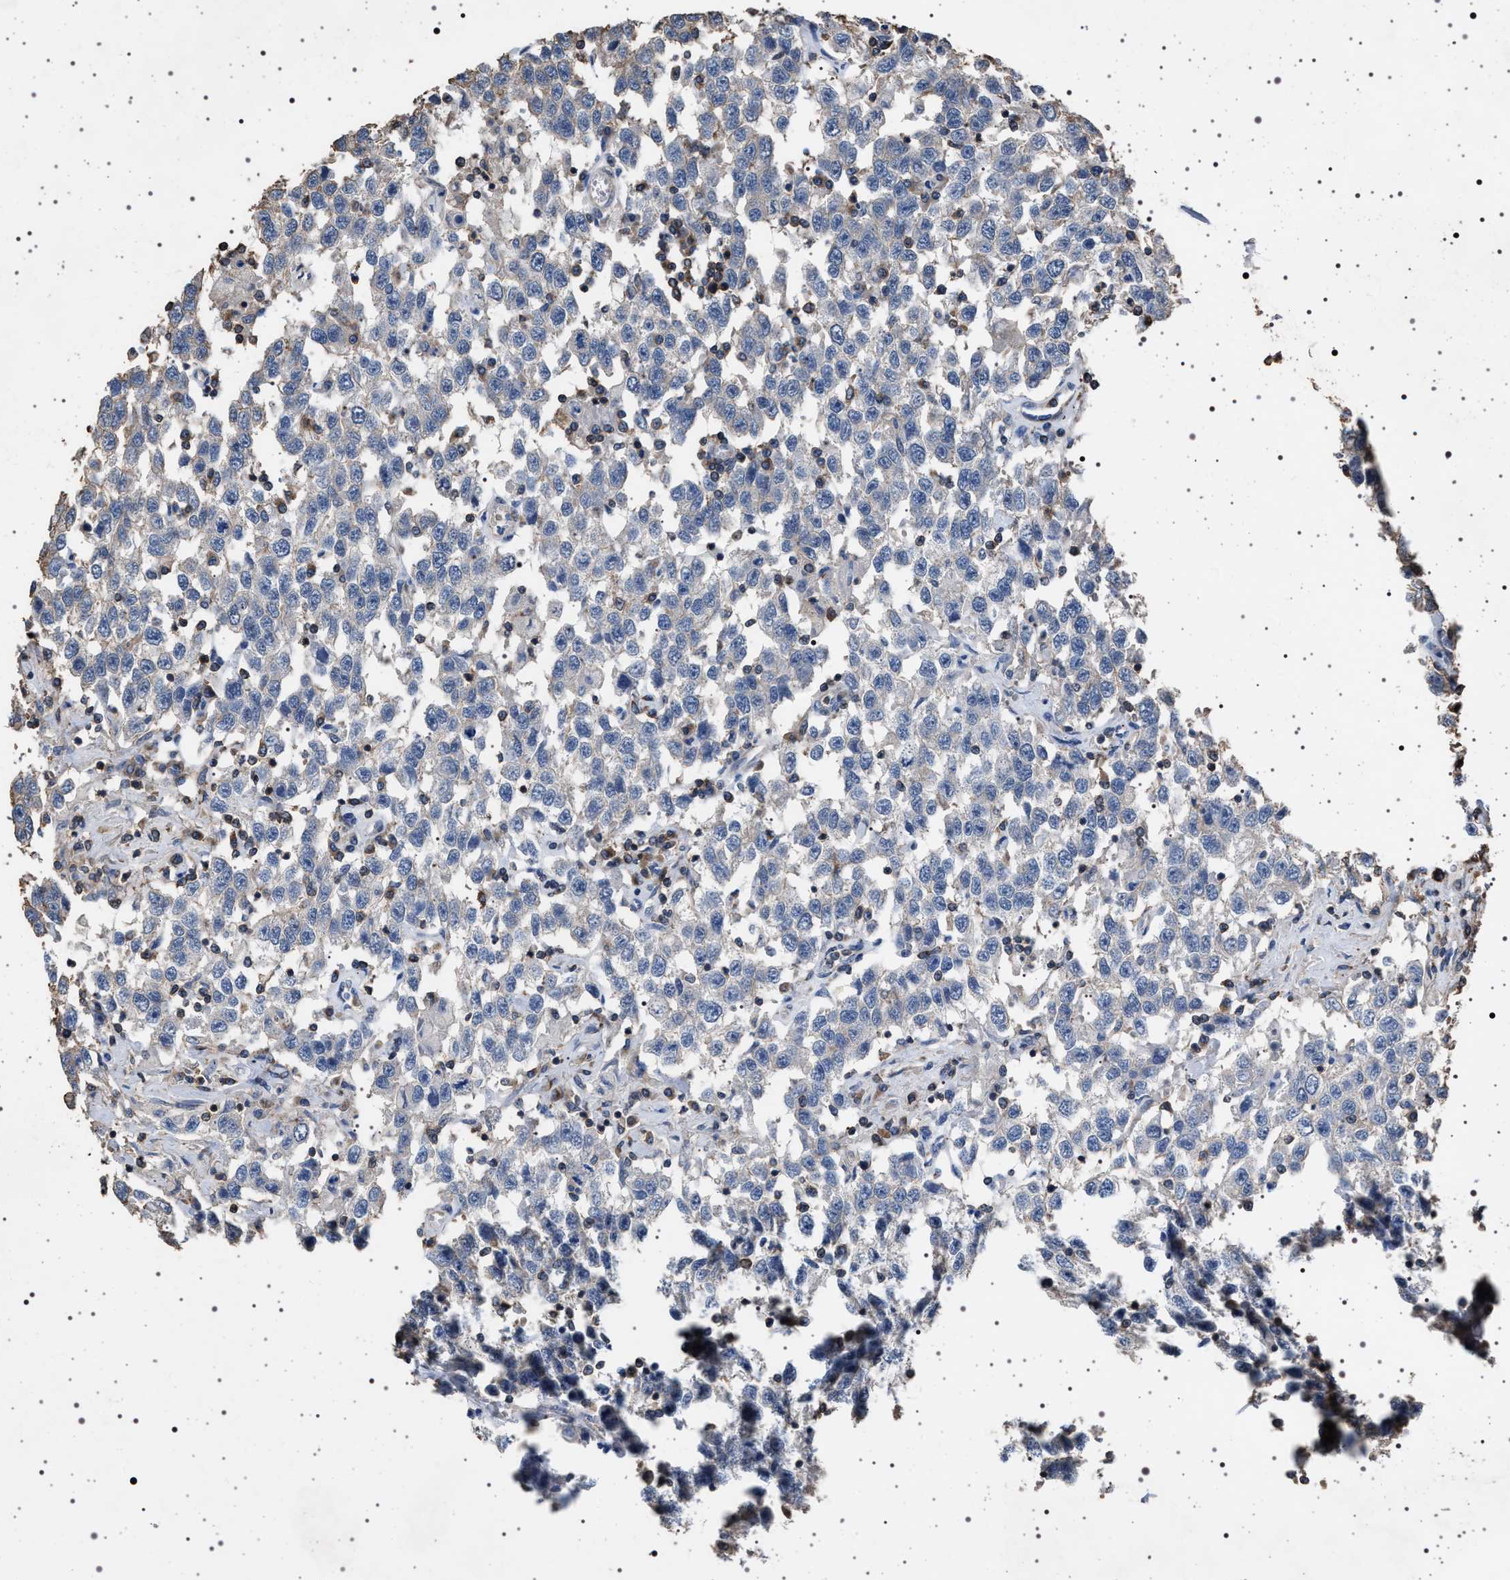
{"staining": {"intensity": "negative", "quantity": "none", "location": "none"}, "tissue": "testis cancer", "cell_type": "Tumor cells", "image_type": "cancer", "snomed": [{"axis": "morphology", "description": "Seminoma, NOS"}, {"axis": "topography", "description": "Testis"}], "caption": "This is an immunohistochemistry histopathology image of testis seminoma. There is no positivity in tumor cells.", "gene": "SMAP2", "patient": {"sex": "male", "age": 41}}